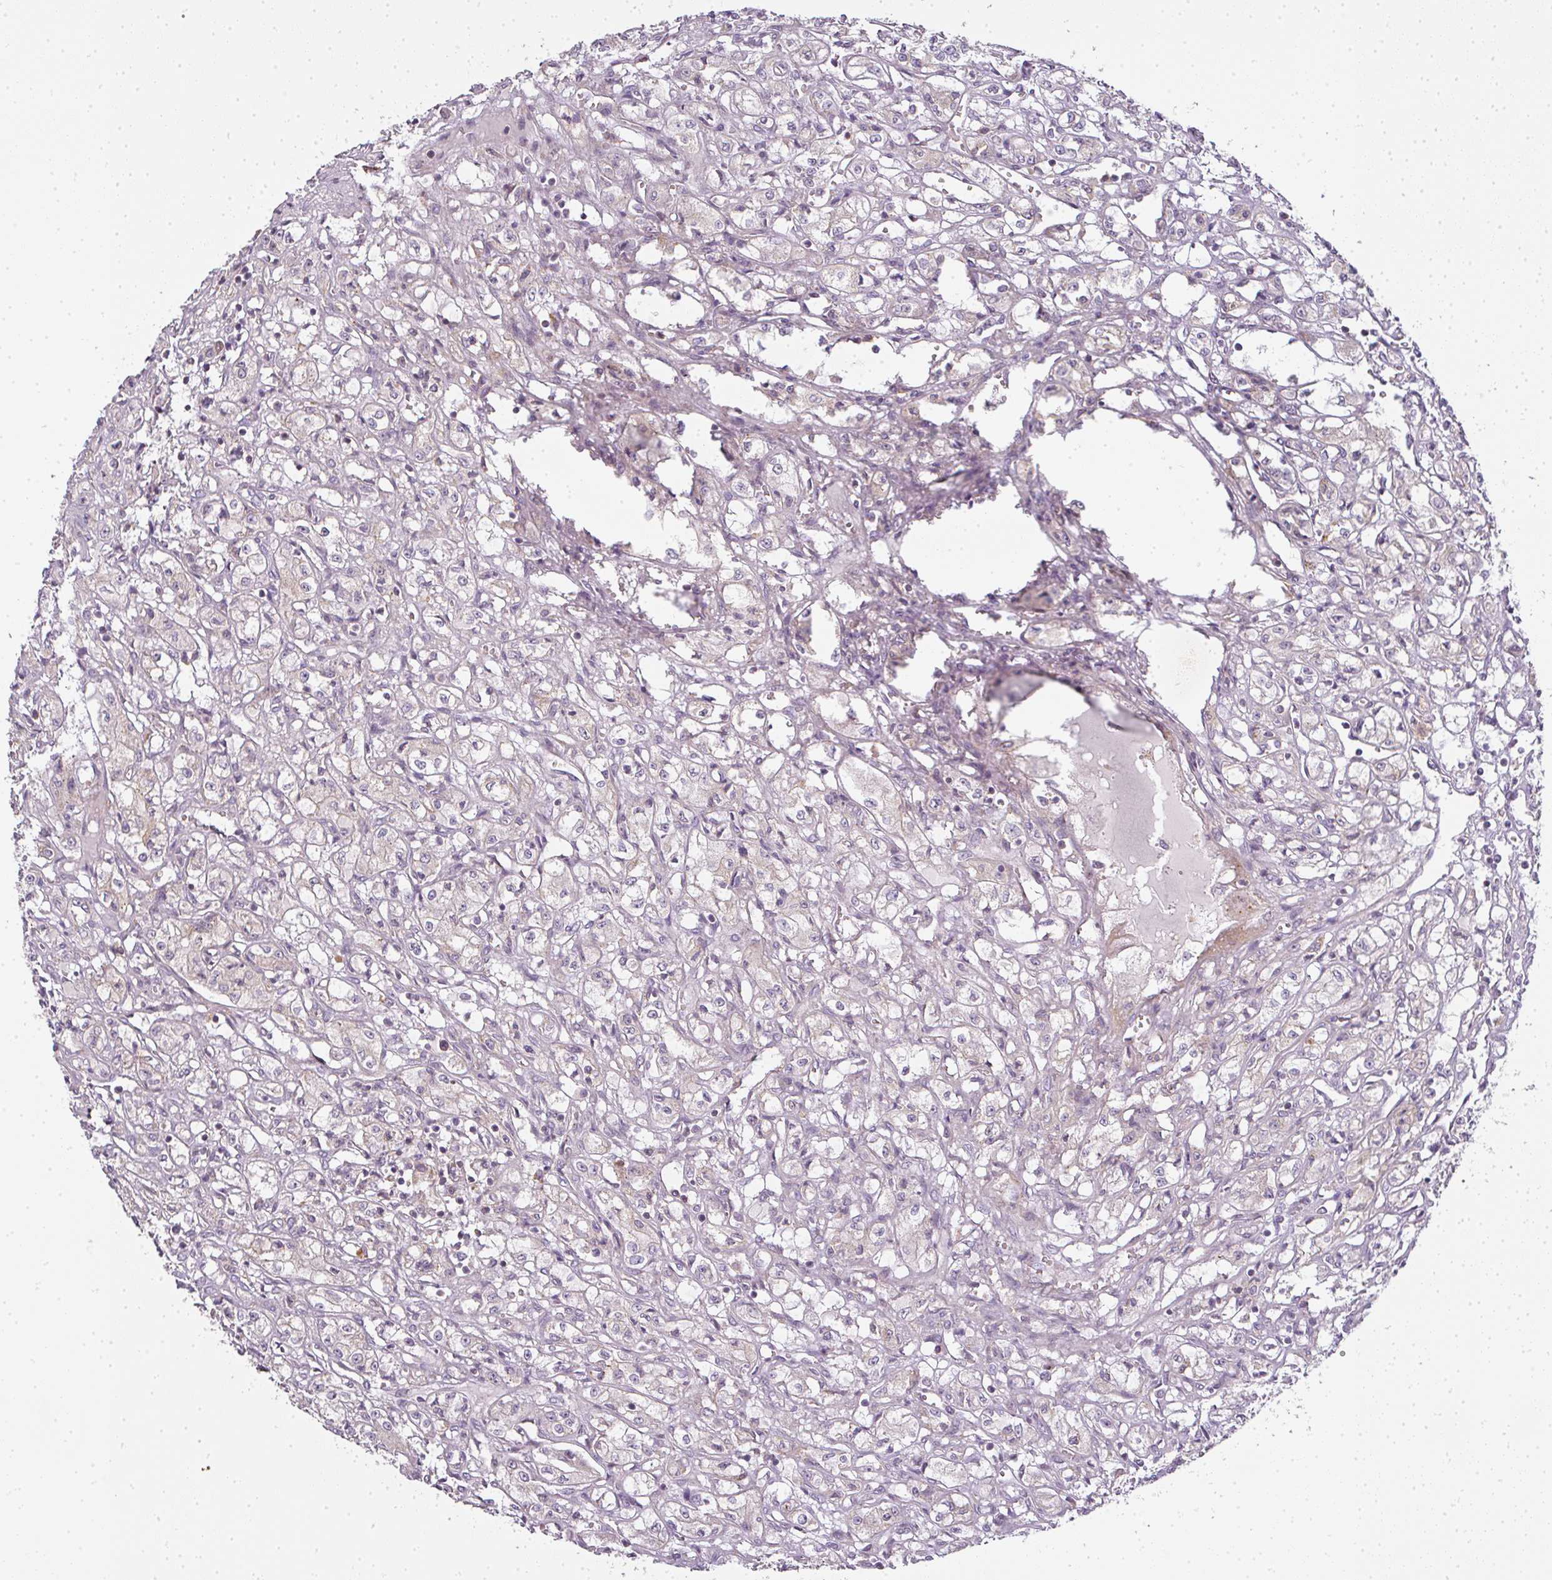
{"staining": {"intensity": "negative", "quantity": "none", "location": "none"}, "tissue": "renal cancer", "cell_type": "Tumor cells", "image_type": "cancer", "snomed": [{"axis": "morphology", "description": "Adenocarcinoma, NOS"}, {"axis": "topography", "description": "Kidney"}], "caption": "IHC histopathology image of human renal adenocarcinoma stained for a protein (brown), which reveals no positivity in tumor cells. The staining was performed using DAB (3,3'-diaminobenzidine) to visualize the protein expression in brown, while the nuclei were stained in blue with hematoxylin (Magnification: 20x).", "gene": "MED19", "patient": {"sex": "male", "age": 56}}